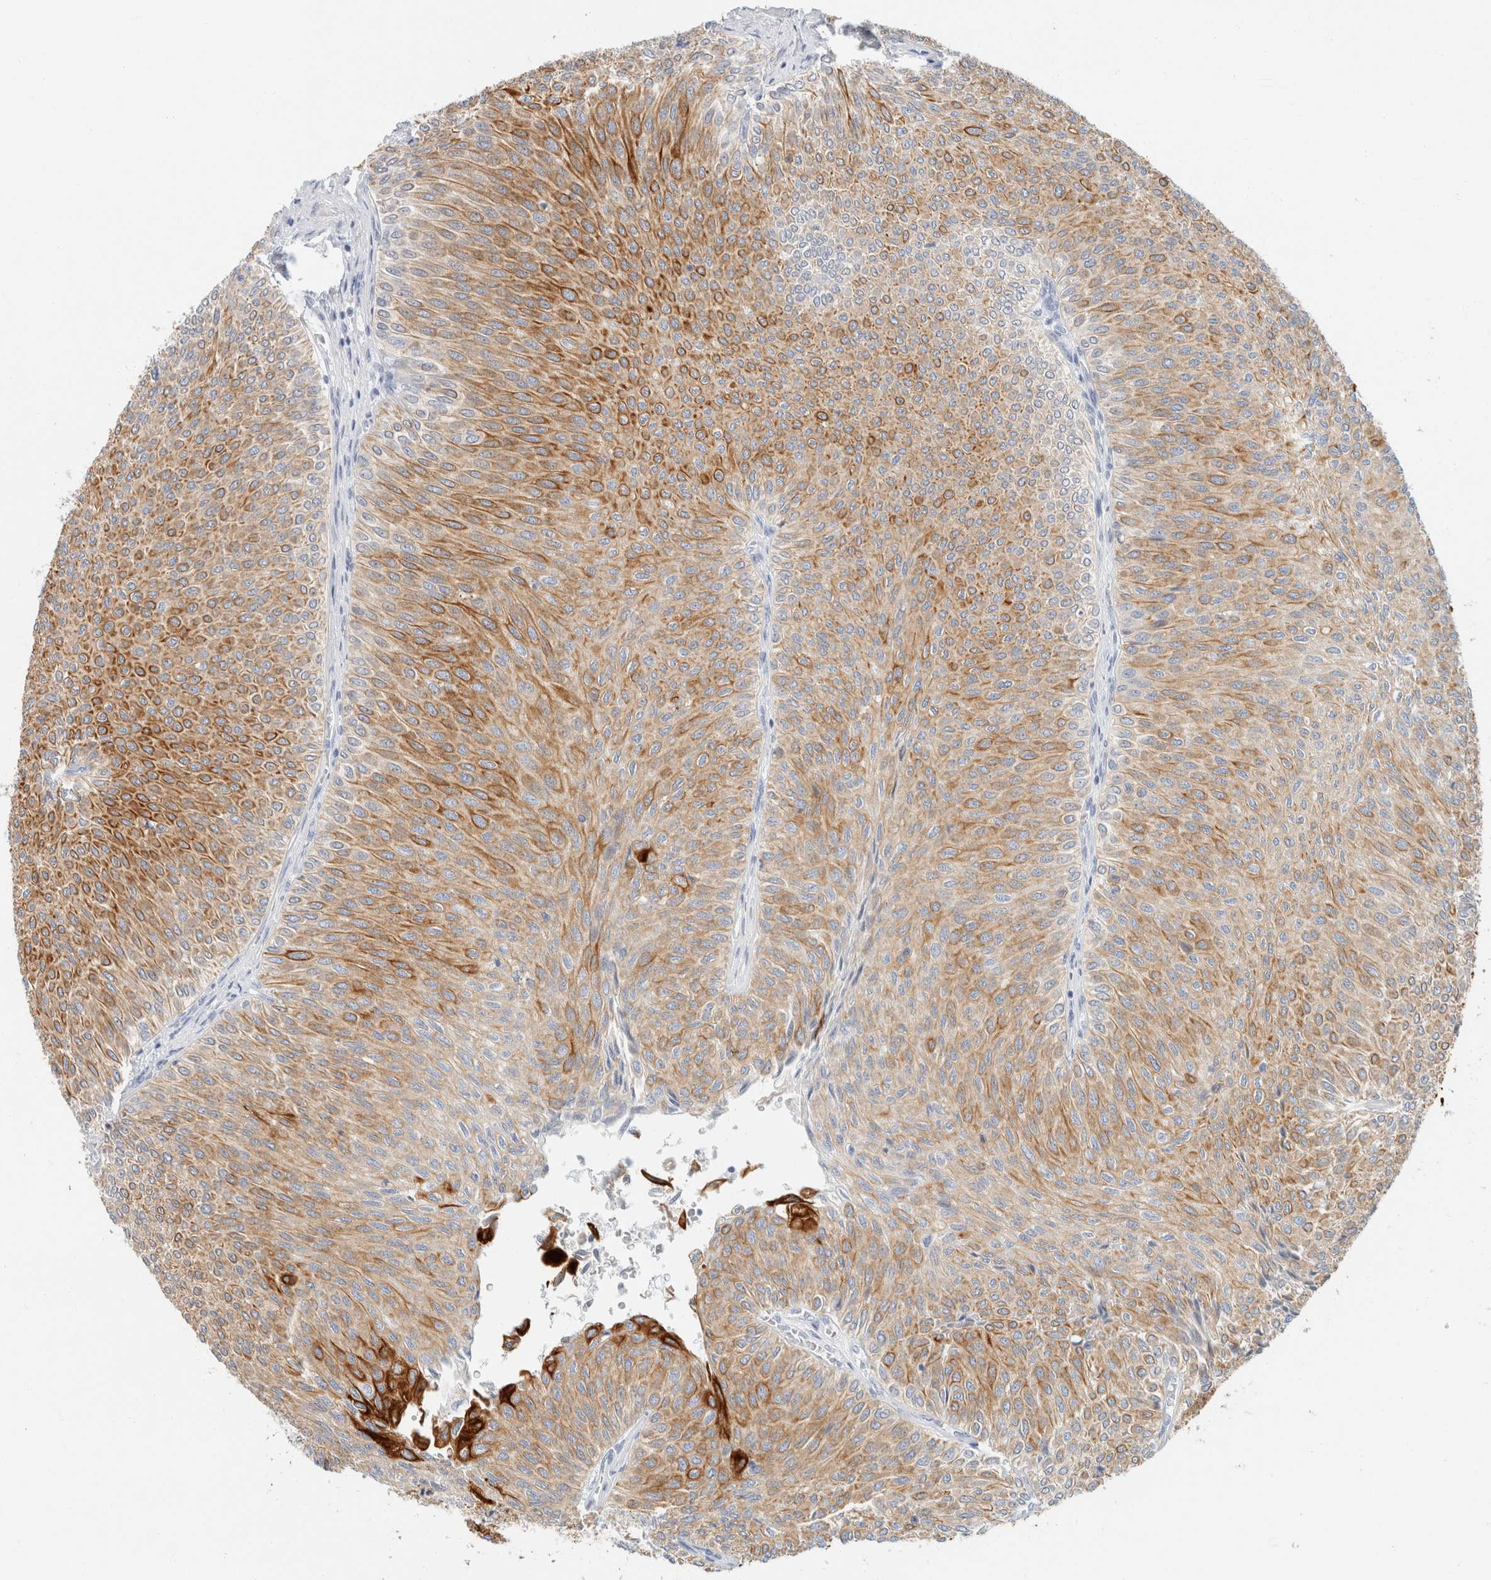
{"staining": {"intensity": "moderate", "quantity": ">75%", "location": "cytoplasmic/membranous"}, "tissue": "urothelial cancer", "cell_type": "Tumor cells", "image_type": "cancer", "snomed": [{"axis": "morphology", "description": "Urothelial carcinoma, Low grade"}, {"axis": "topography", "description": "Urinary bladder"}], "caption": "The immunohistochemical stain shows moderate cytoplasmic/membranous staining in tumor cells of urothelial cancer tissue.", "gene": "KRT20", "patient": {"sex": "male", "age": 78}}